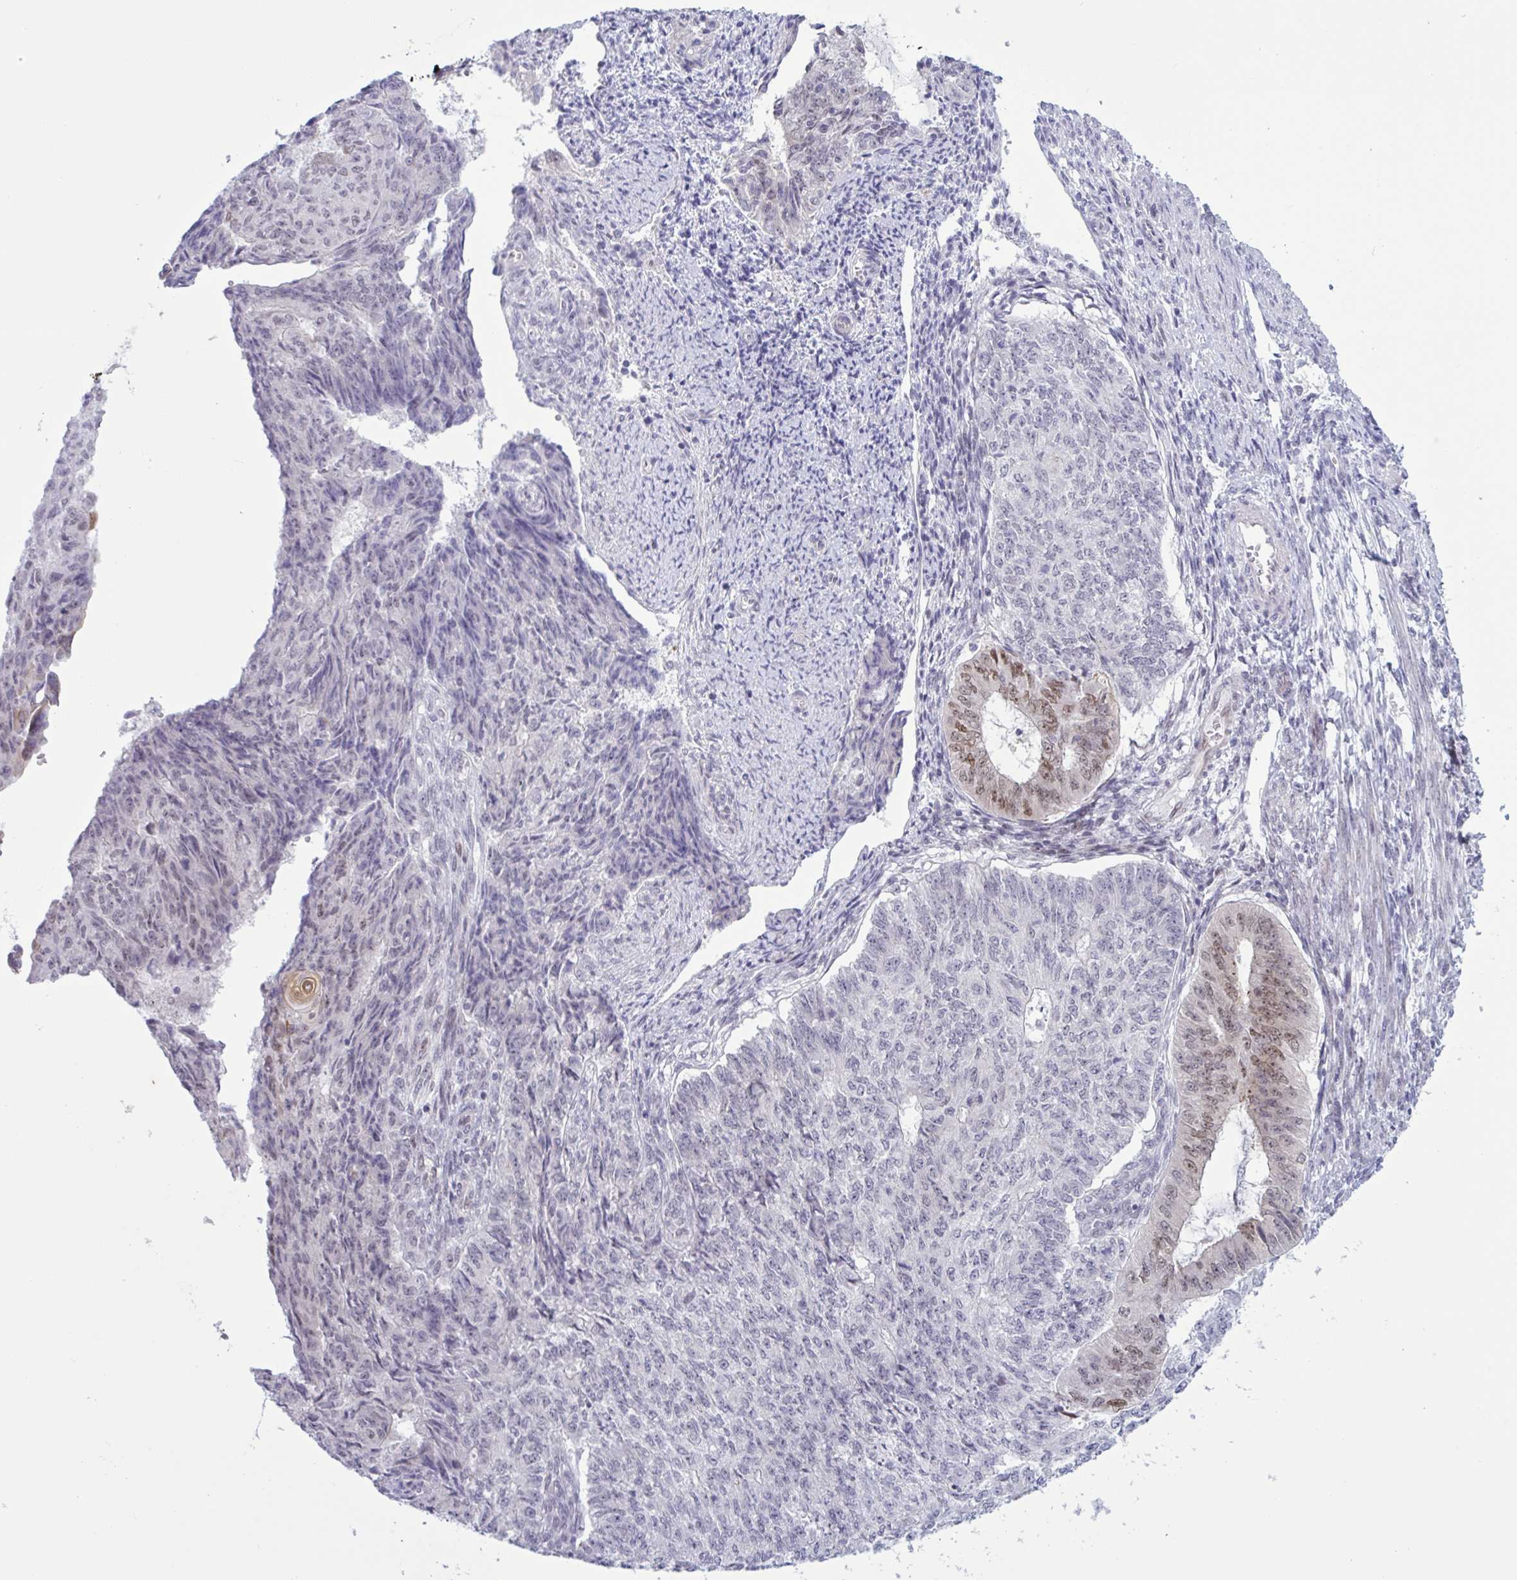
{"staining": {"intensity": "moderate", "quantity": "<25%", "location": "nuclear"}, "tissue": "endometrial cancer", "cell_type": "Tumor cells", "image_type": "cancer", "snomed": [{"axis": "morphology", "description": "Adenocarcinoma, NOS"}, {"axis": "topography", "description": "Endometrium"}], "caption": "Immunohistochemistry (DAB) staining of human endometrial adenocarcinoma exhibits moderate nuclear protein positivity in approximately <25% of tumor cells. Nuclei are stained in blue.", "gene": "PRMT6", "patient": {"sex": "female", "age": 32}}